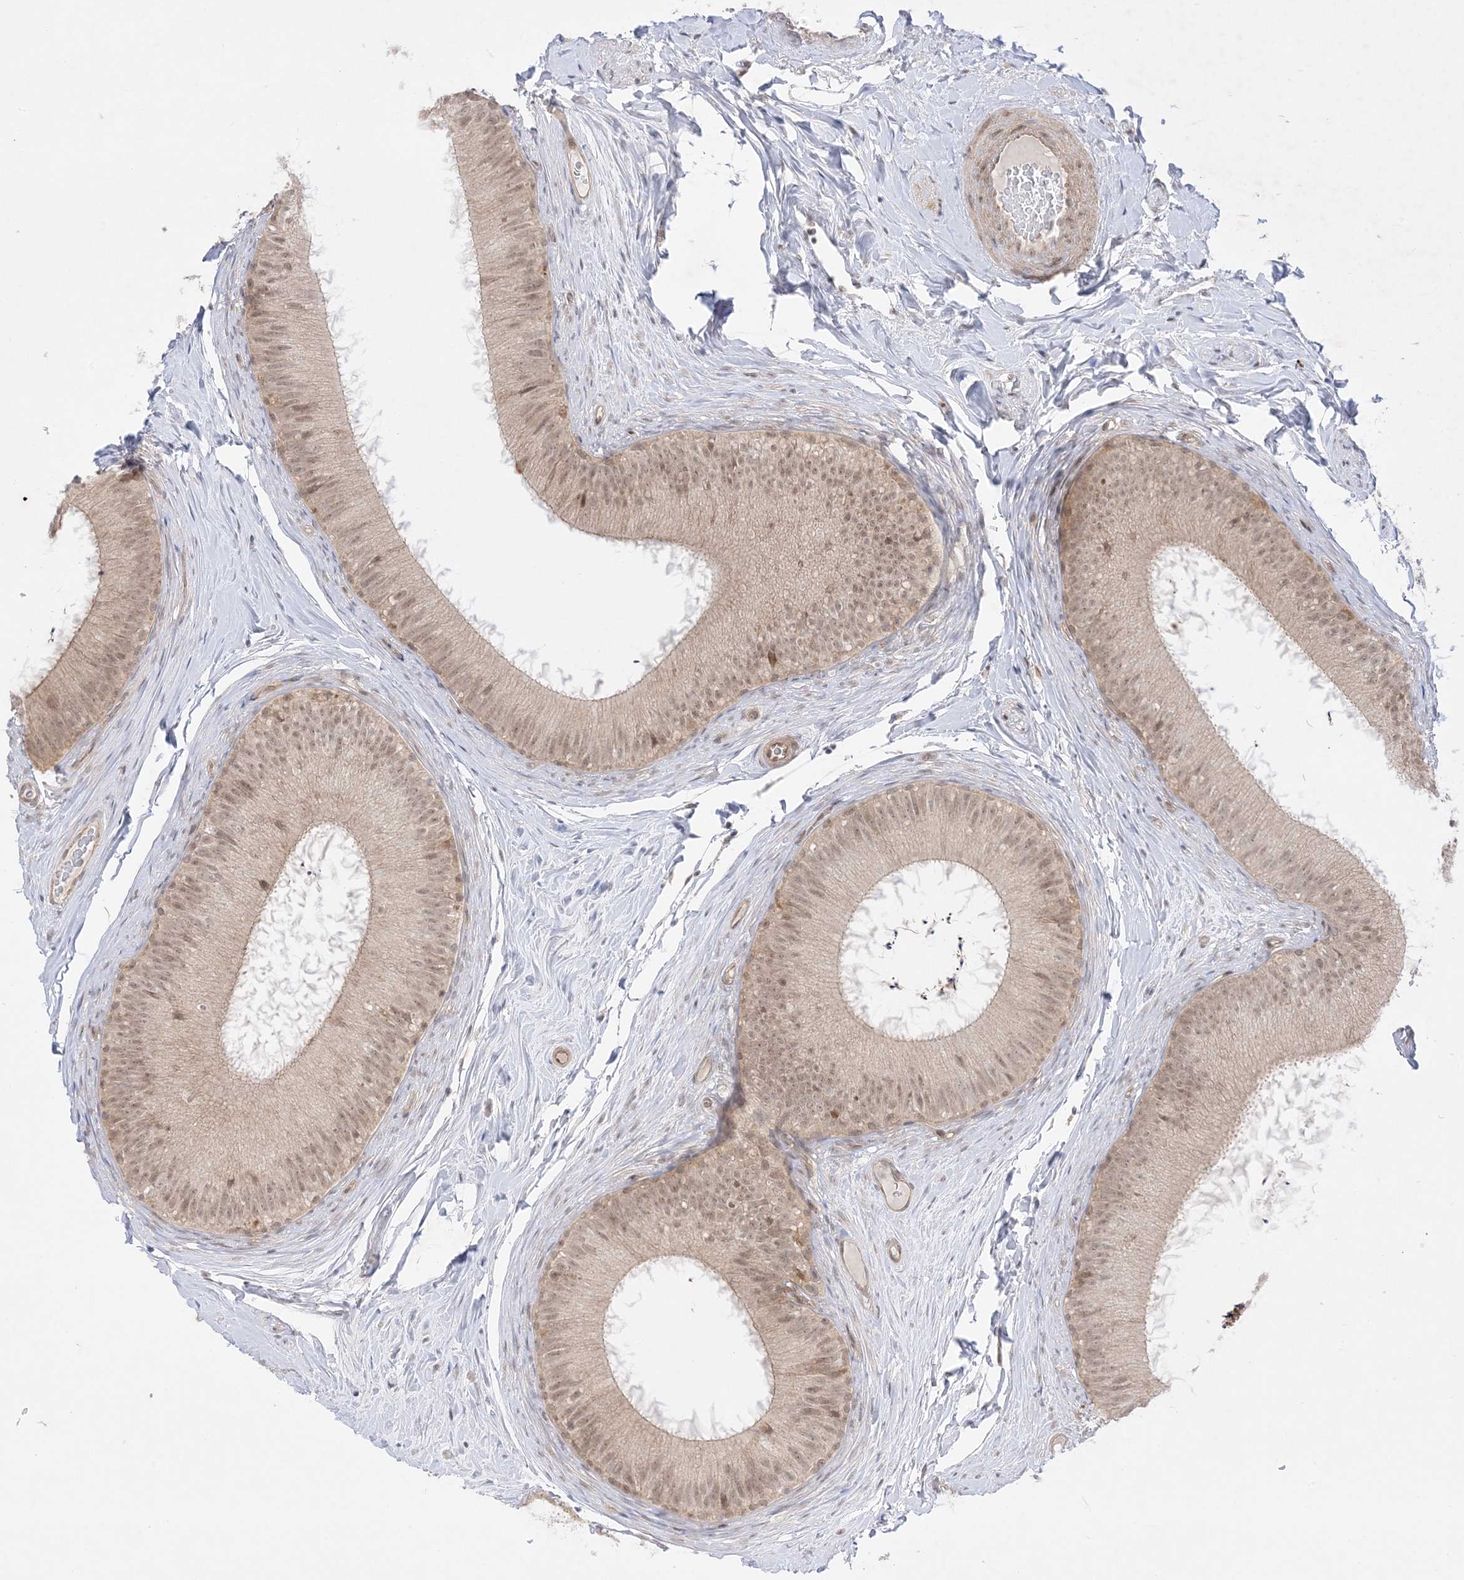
{"staining": {"intensity": "moderate", "quantity": ">75%", "location": "cytoplasmic/membranous,nuclear"}, "tissue": "epididymis", "cell_type": "Glandular cells", "image_type": "normal", "snomed": [{"axis": "morphology", "description": "Normal tissue, NOS"}, {"axis": "topography", "description": "Epididymis"}], "caption": "Protein analysis of unremarkable epididymis exhibits moderate cytoplasmic/membranous,nuclear staining in approximately >75% of glandular cells.", "gene": "PTK6", "patient": {"sex": "male", "age": 50}}